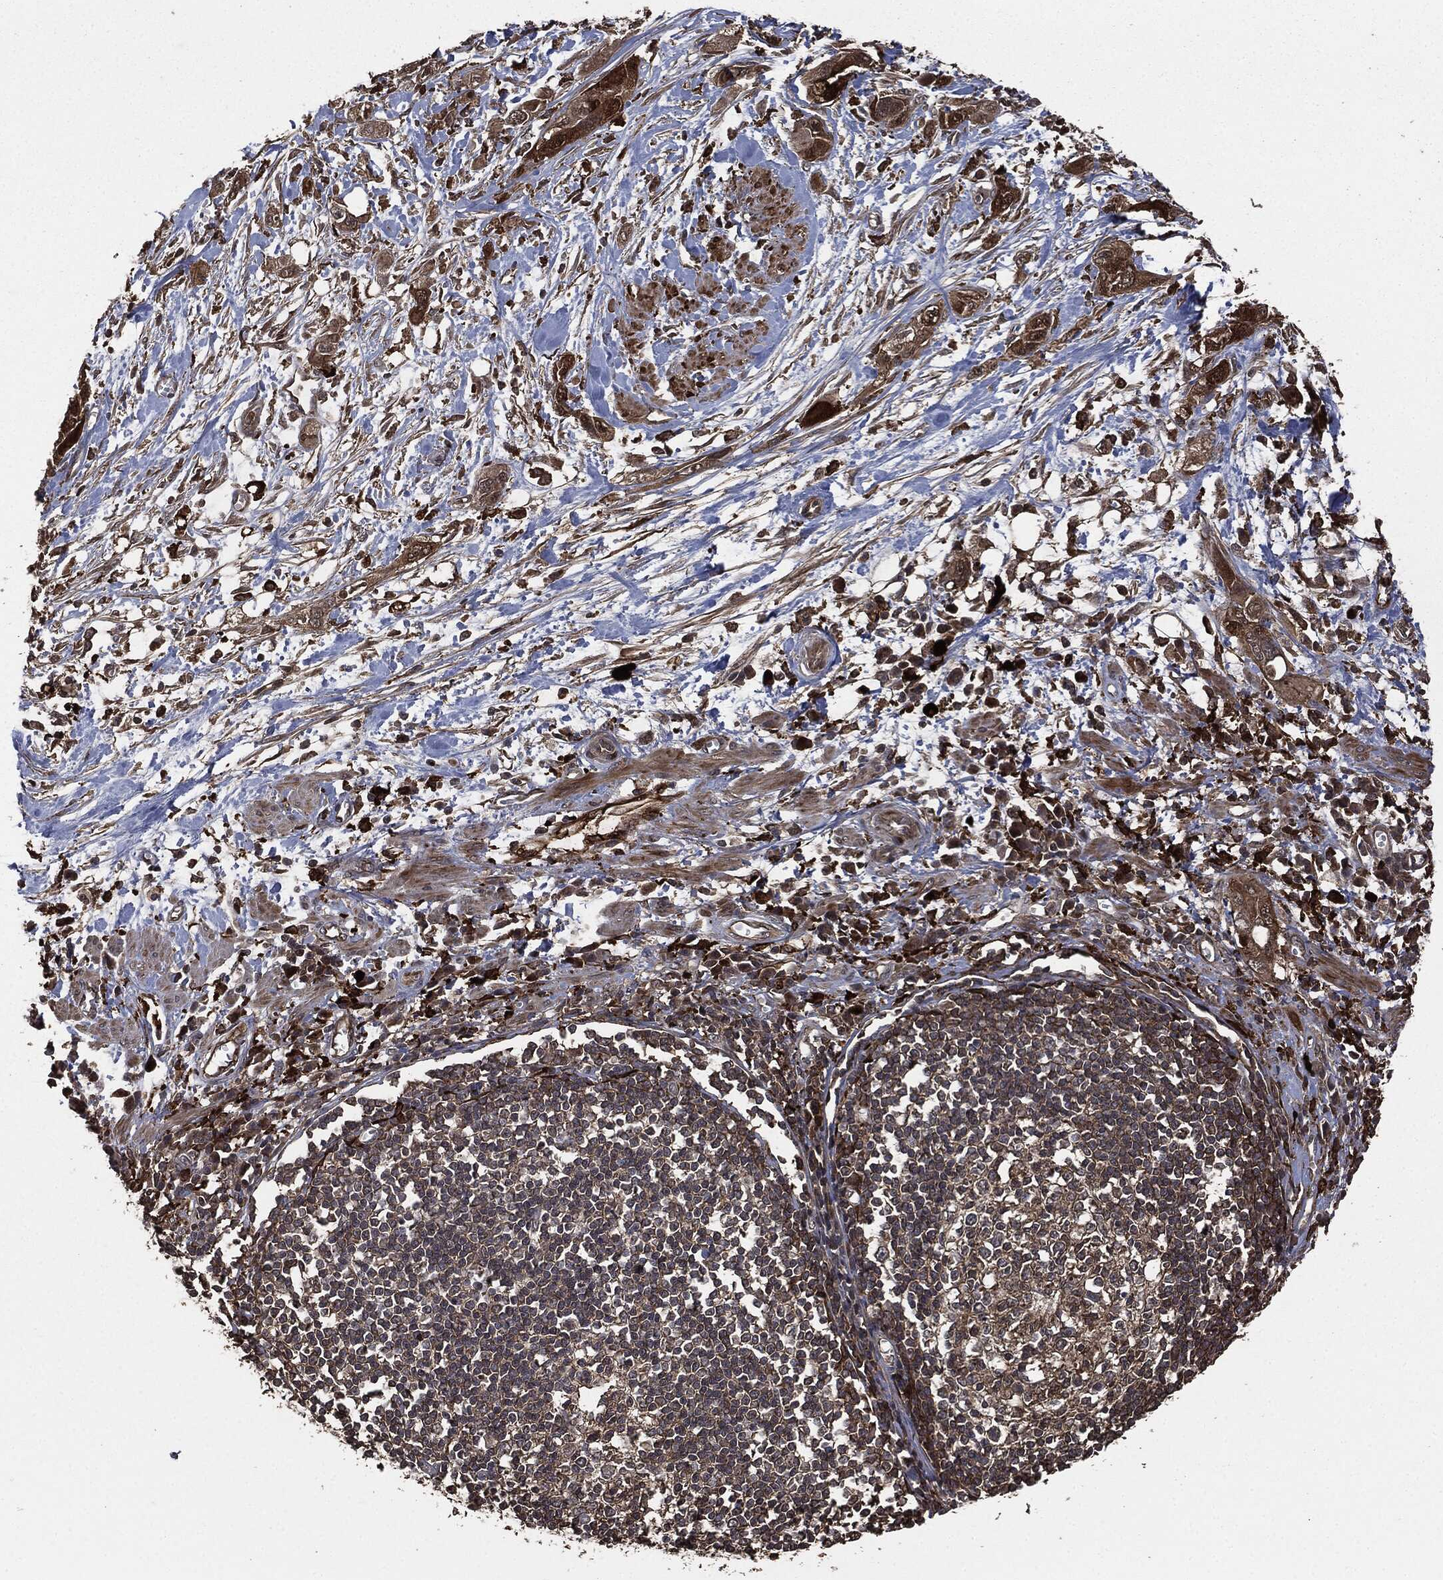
{"staining": {"intensity": "strong", "quantity": ">75%", "location": "cytoplasmic/membranous"}, "tissue": "pancreatic cancer", "cell_type": "Tumor cells", "image_type": "cancer", "snomed": [{"axis": "morphology", "description": "Adenocarcinoma, NOS"}, {"axis": "topography", "description": "Pancreas"}], "caption": "The photomicrograph shows immunohistochemical staining of pancreatic cancer (adenocarcinoma). There is strong cytoplasmic/membranous expression is present in approximately >75% of tumor cells.", "gene": "CRABP2", "patient": {"sex": "male", "age": 72}}